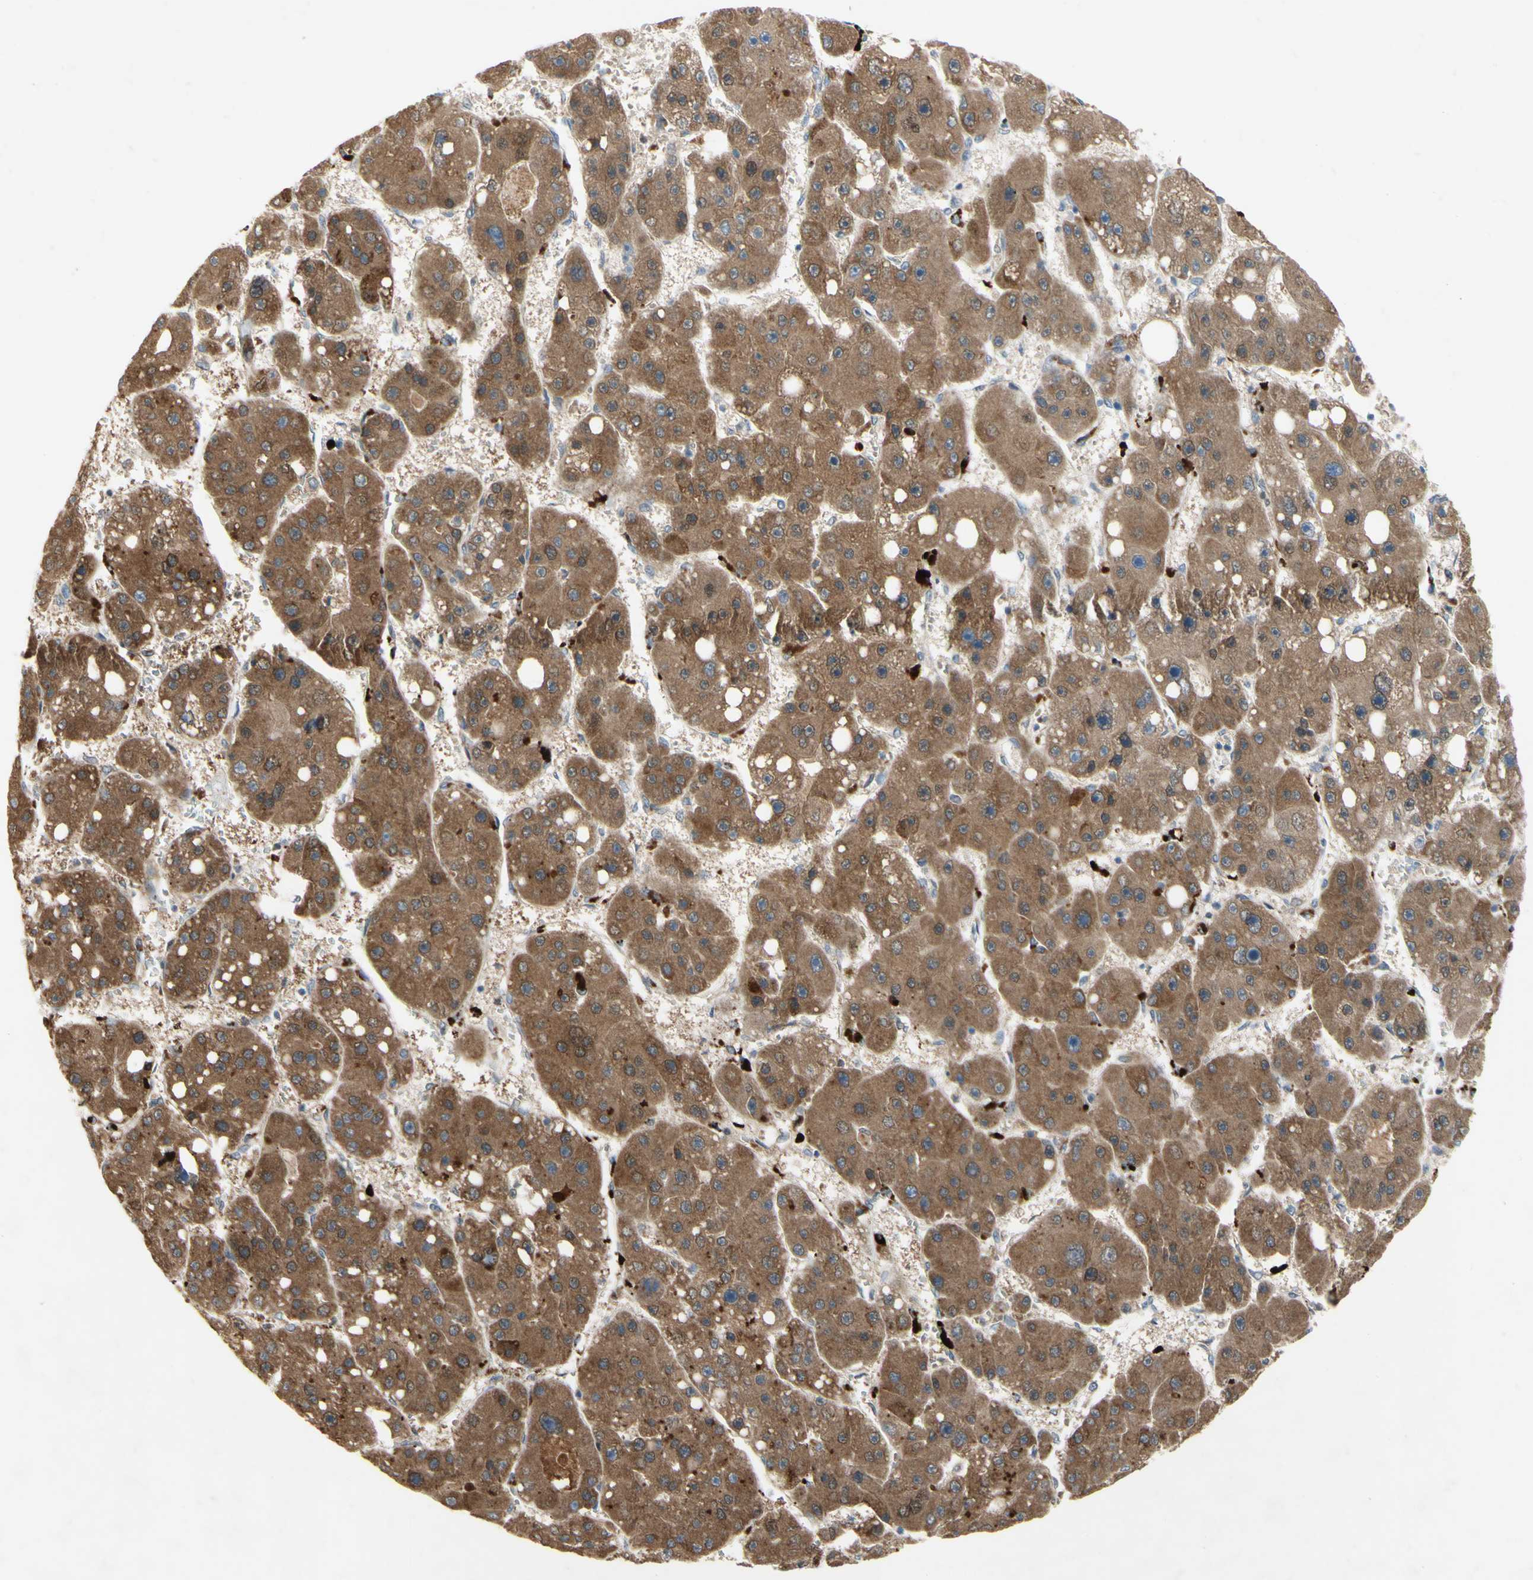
{"staining": {"intensity": "moderate", "quantity": ">75%", "location": "cytoplasmic/membranous,nuclear"}, "tissue": "liver cancer", "cell_type": "Tumor cells", "image_type": "cancer", "snomed": [{"axis": "morphology", "description": "Carcinoma, Hepatocellular, NOS"}, {"axis": "topography", "description": "Liver"}], "caption": "Protein staining demonstrates moderate cytoplasmic/membranous and nuclear positivity in approximately >75% of tumor cells in liver hepatocellular carcinoma.", "gene": "PDGFB", "patient": {"sex": "female", "age": 61}}